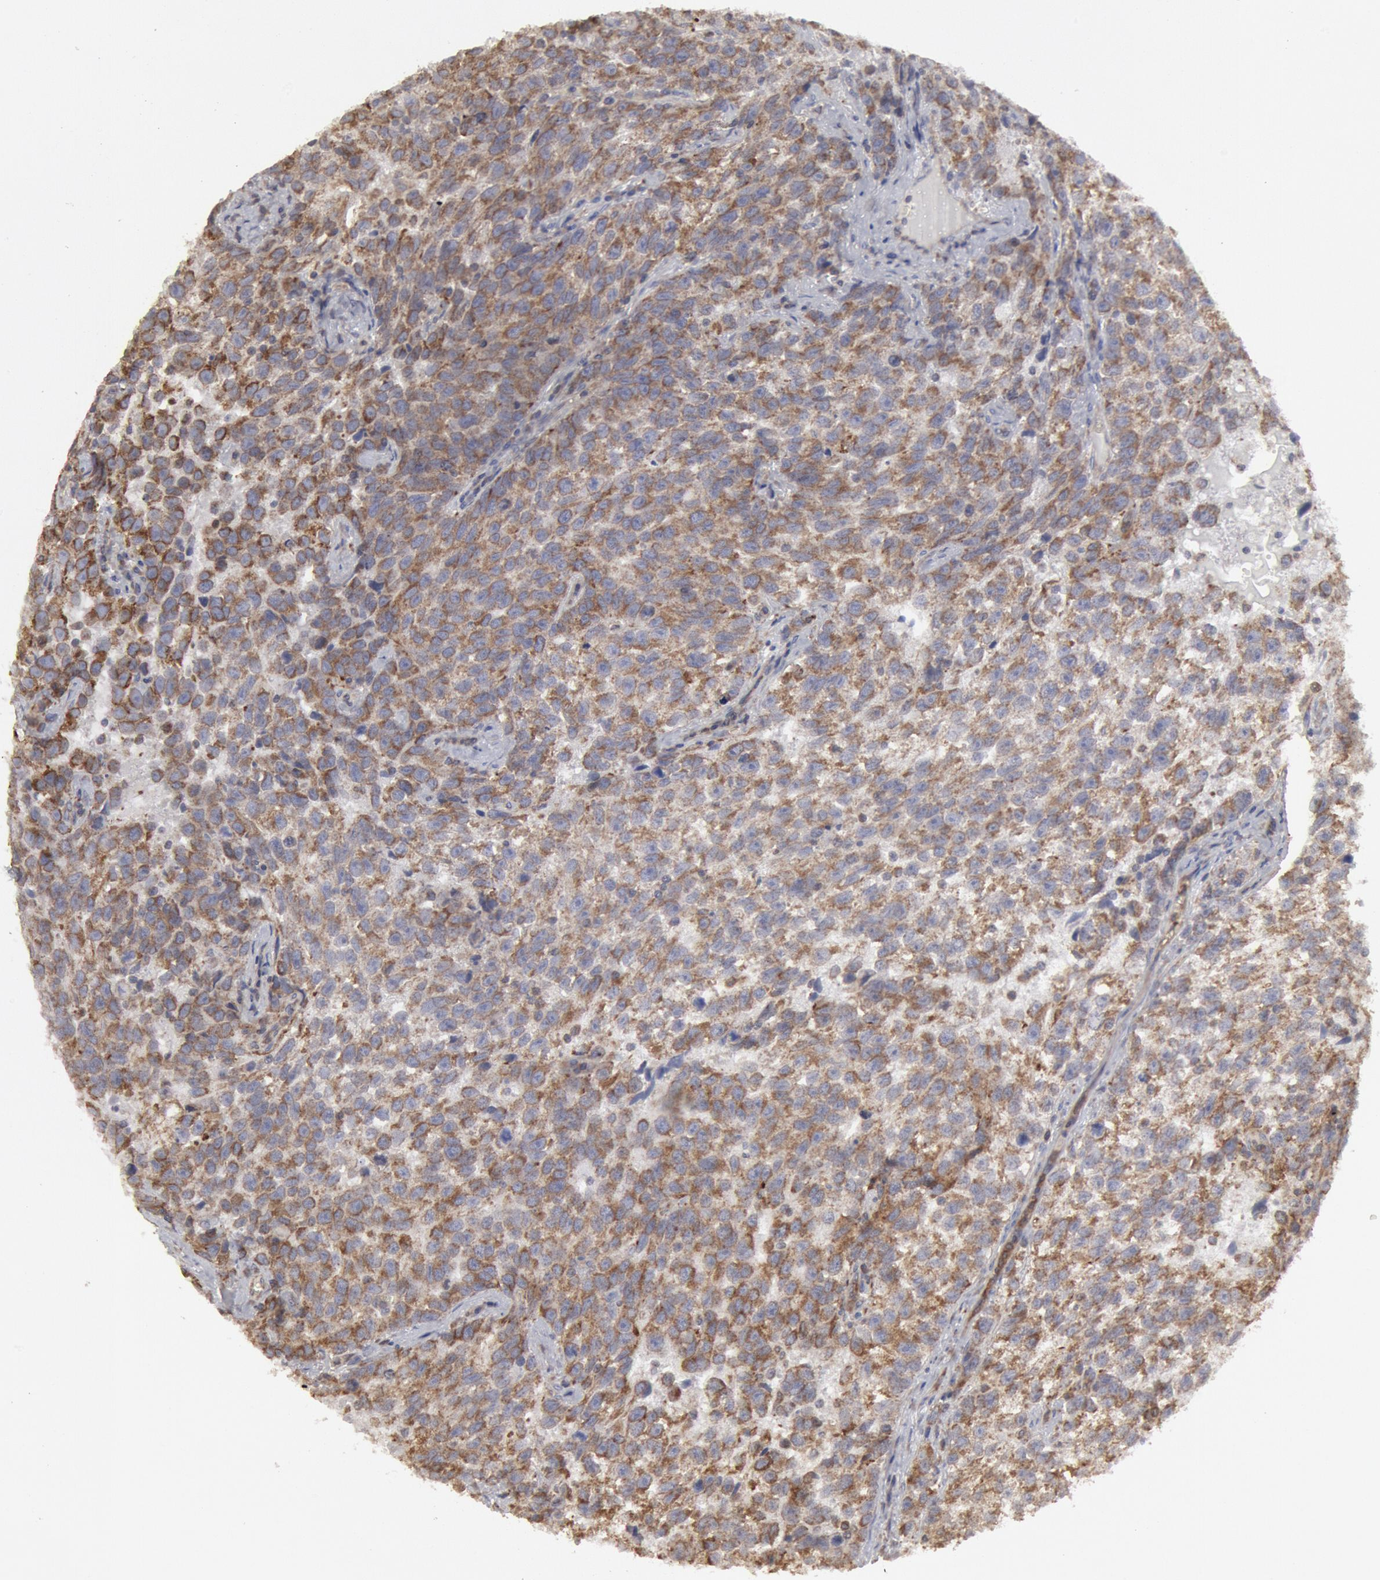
{"staining": {"intensity": "moderate", "quantity": ">75%", "location": "cytoplasmic/membranous"}, "tissue": "testis cancer", "cell_type": "Tumor cells", "image_type": "cancer", "snomed": [{"axis": "morphology", "description": "Seminoma, NOS"}, {"axis": "topography", "description": "Testis"}], "caption": "The immunohistochemical stain highlights moderate cytoplasmic/membranous positivity in tumor cells of seminoma (testis) tissue.", "gene": "OSBPL8", "patient": {"sex": "male", "age": 38}}